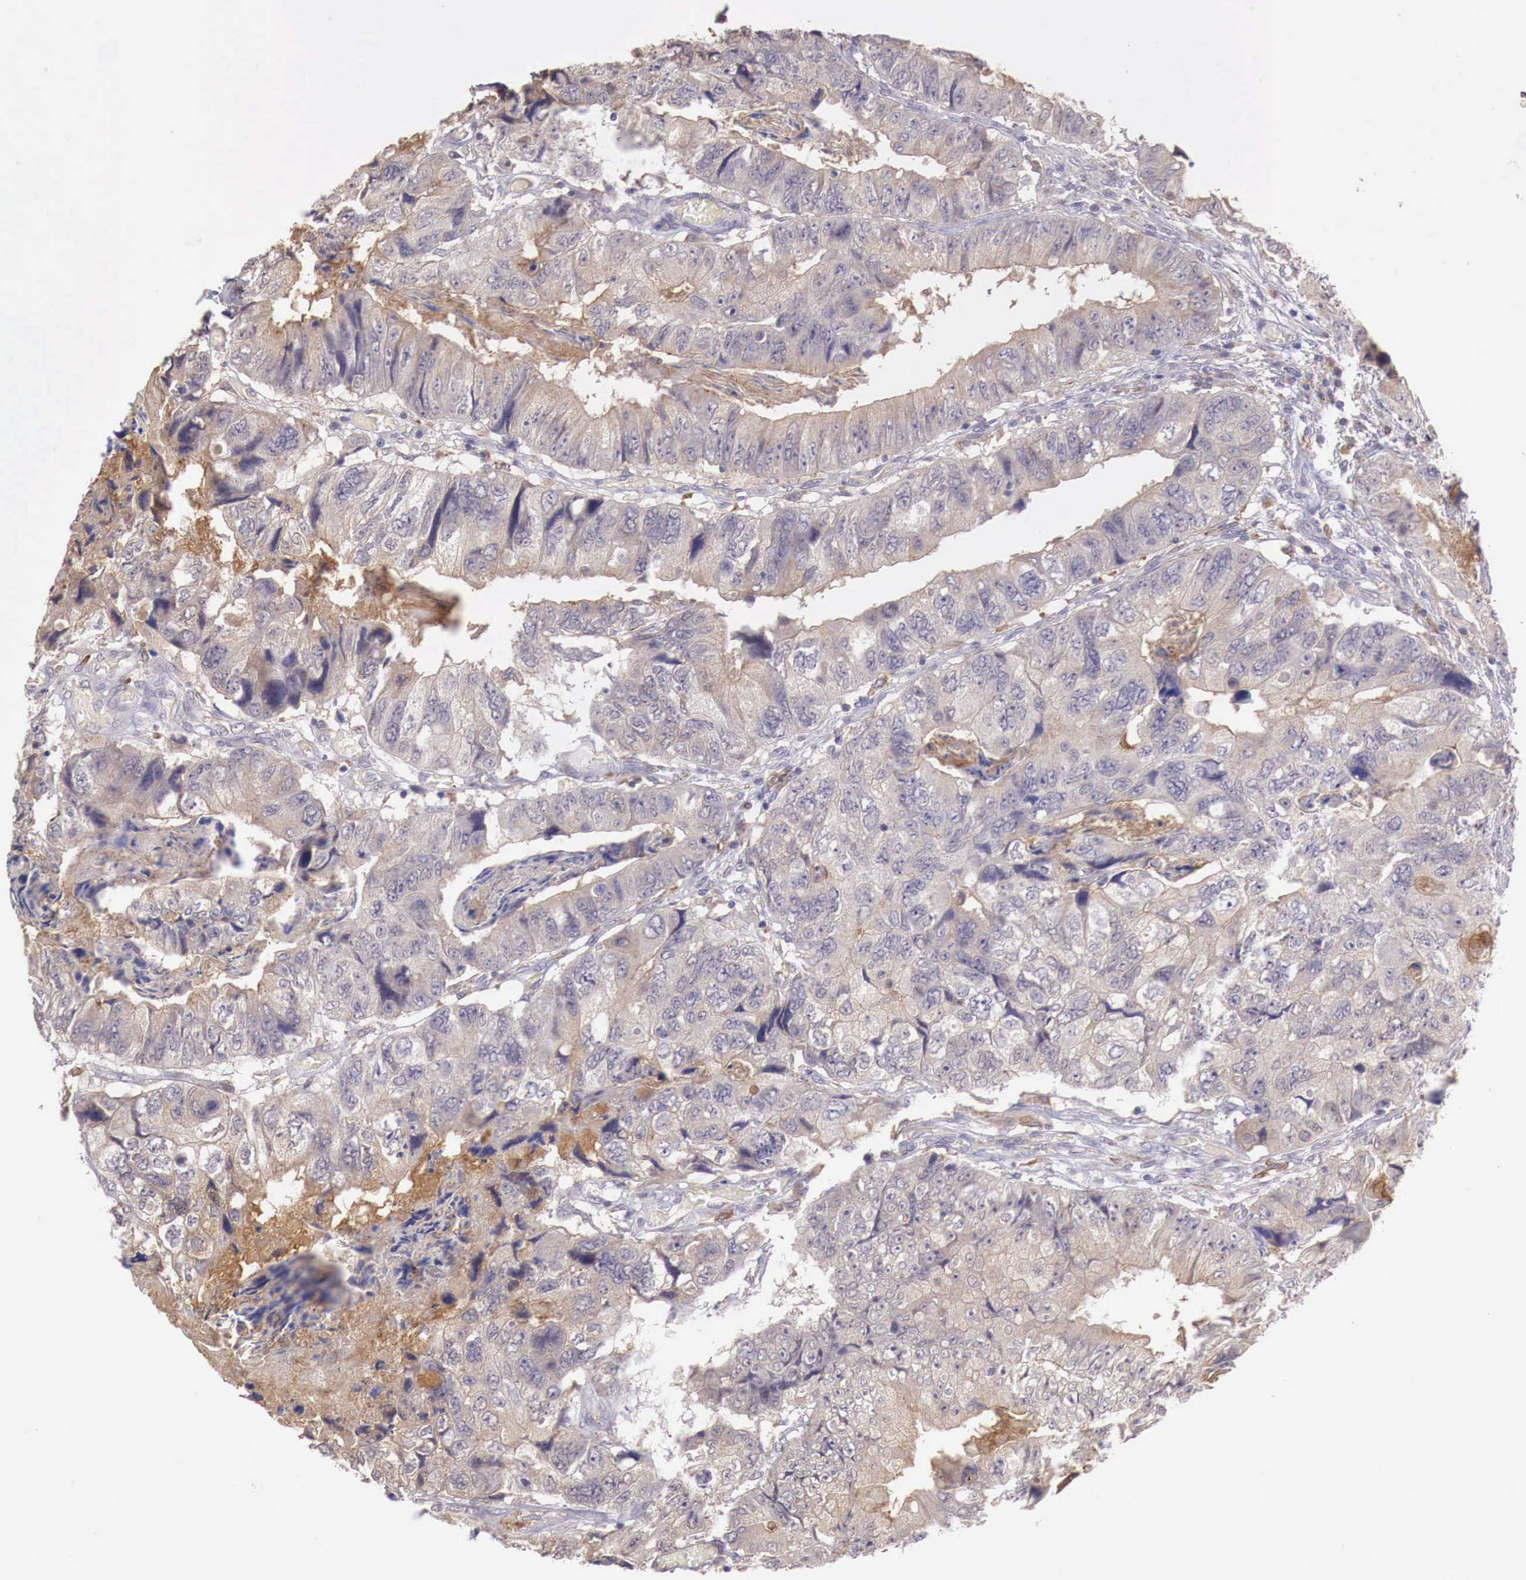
{"staining": {"intensity": "weak", "quantity": "<25%", "location": "cytoplasmic/membranous"}, "tissue": "colorectal cancer", "cell_type": "Tumor cells", "image_type": "cancer", "snomed": [{"axis": "morphology", "description": "Adenocarcinoma, NOS"}, {"axis": "topography", "description": "Rectum"}], "caption": "Protein analysis of colorectal cancer exhibits no significant positivity in tumor cells.", "gene": "CHRDL1", "patient": {"sex": "female", "age": 82}}